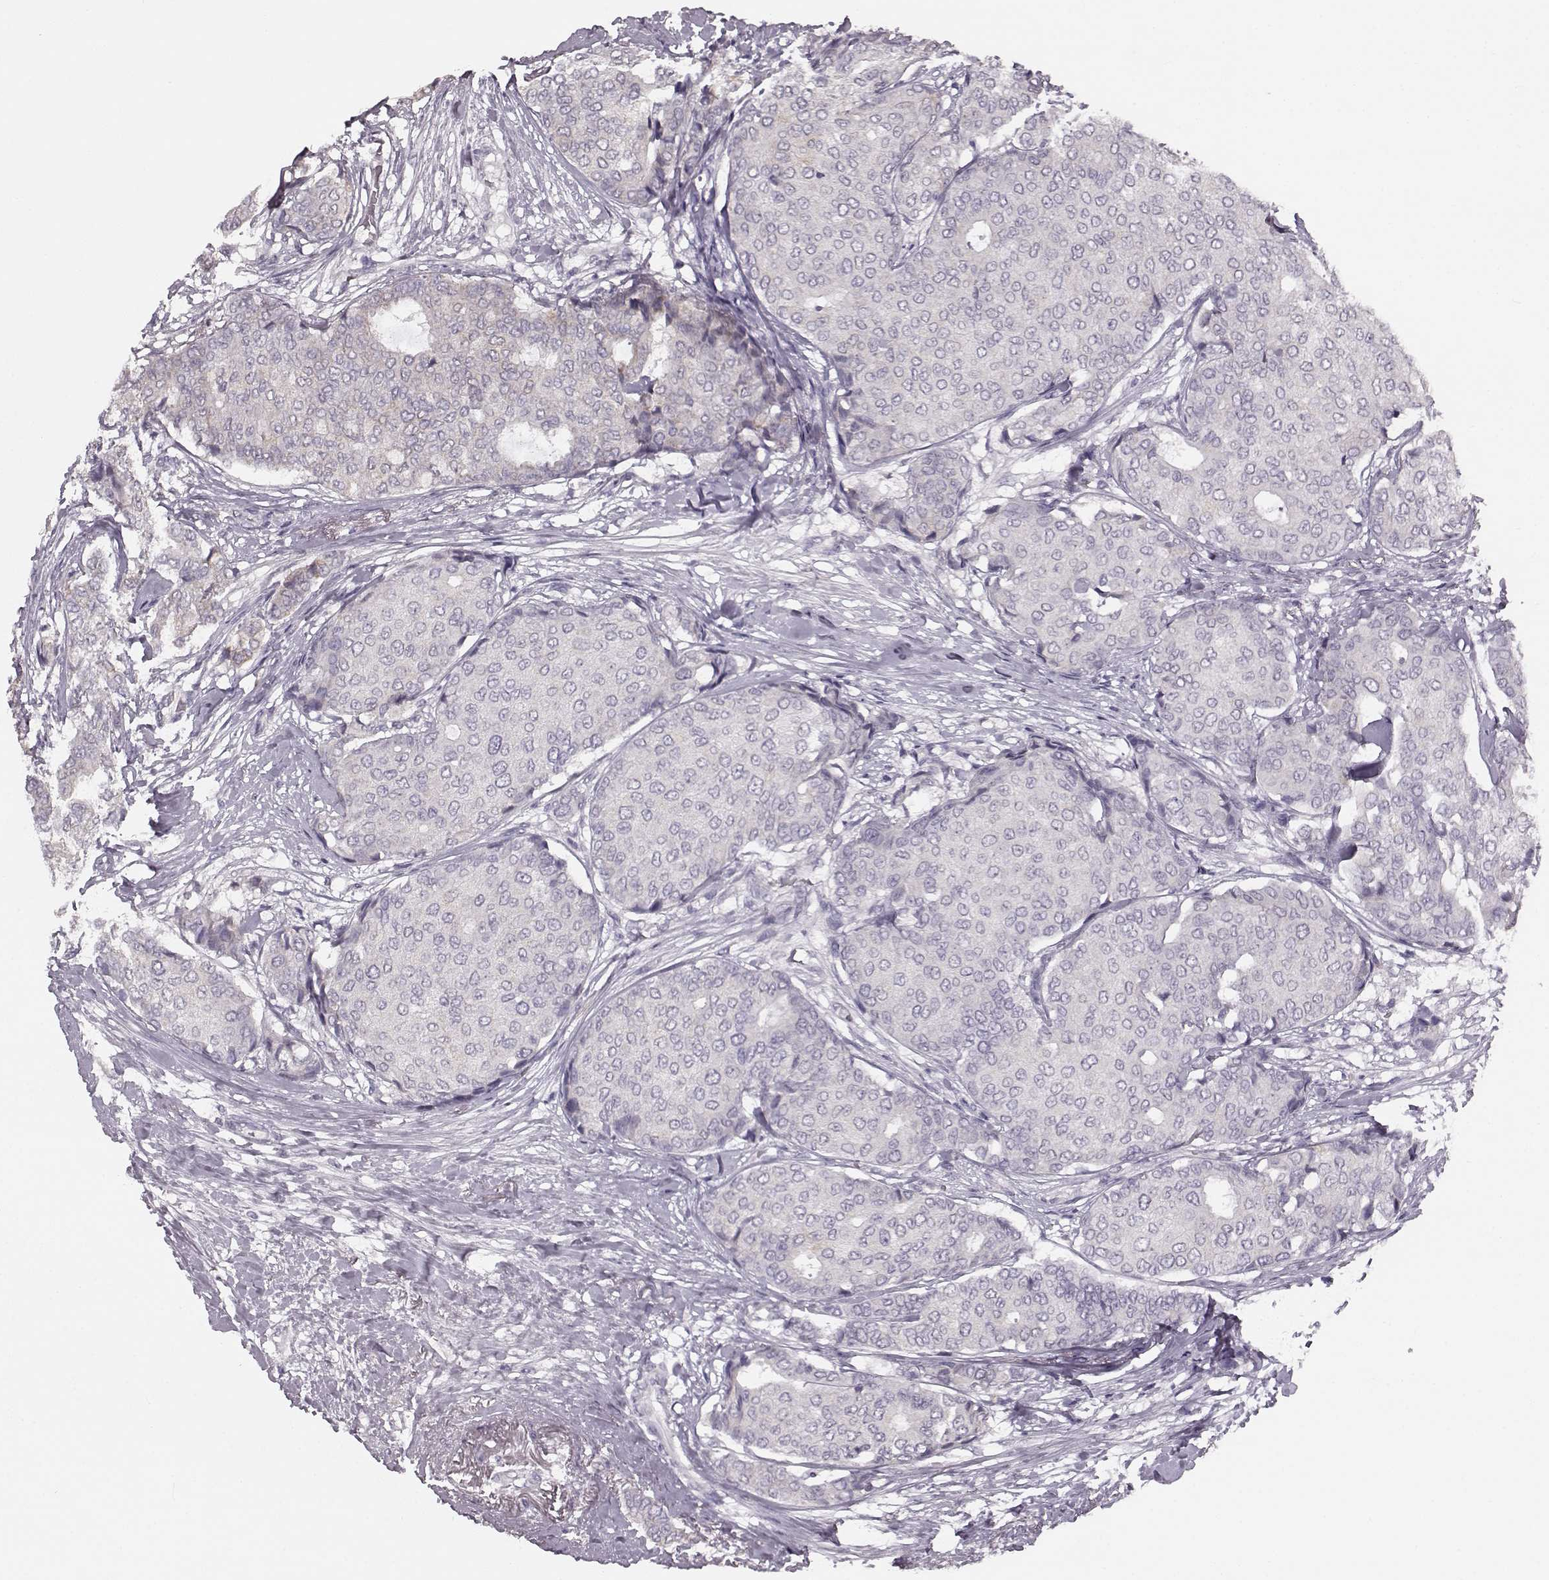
{"staining": {"intensity": "negative", "quantity": "none", "location": "none"}, "tissue": "breast cancer", "cell_type": "Tumor cells", "image_type": "cancer", "snomed": [{"axis": "morphology", "description": "Duct carcinoma"}, {"axis": "topography", "description": "Breast"}], "caption": "Tumor cells show no significant positivity in breast cancer (intraductal carcinoma).", "gene": "MAP6D1", "patient": {"sex": "female", "age": 75}}